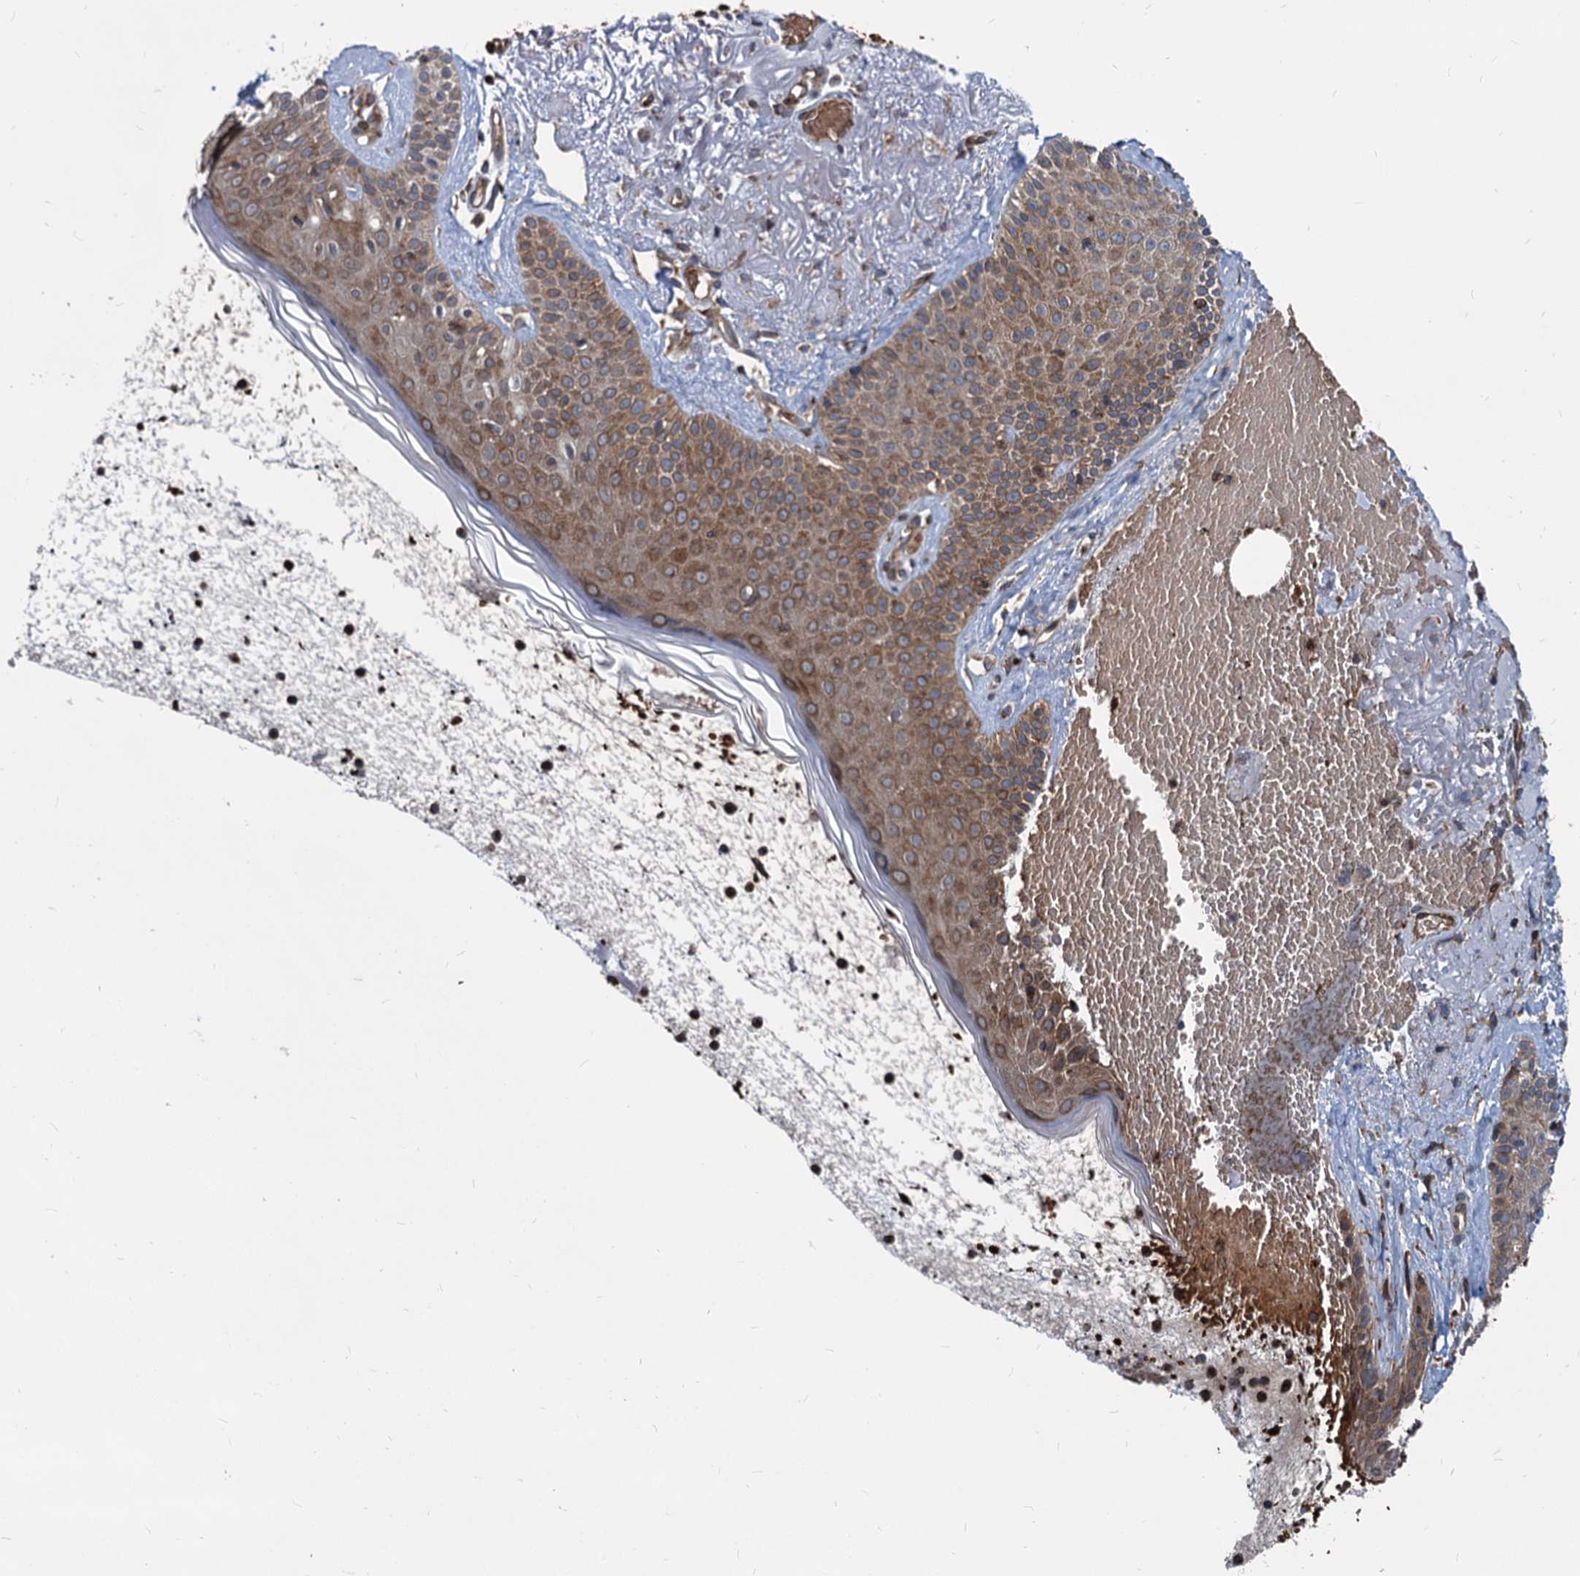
{"staining": {"intensity": "strong", "quantity": ">75%", "location": "cytoplasmic/membranous"}, "tissue": "skin cancer", "cell_type": "Tumor cells", "image_type": "cancer", "snomed": [{"axis": "morphology", "description": "Normal tissue, NOS"}, {"axis": "morphology", "description": "Basal cell carcinoma"}, {"axis": "topography", "description": "Skin"}], "caption": "Tumor cells display high levels of strong cytoplasmic/membranous positivity in approximately >75% of cells in human skin cancer (basal cell carcinoma). The staining was performed using DAB (3,3'-diaminobenzidine), with brown indicating positive protein expression. Nuclei are stained blue with hematoxylin.", "gene": "STIM1", "patient": {"sex": "male", "age": 66}}